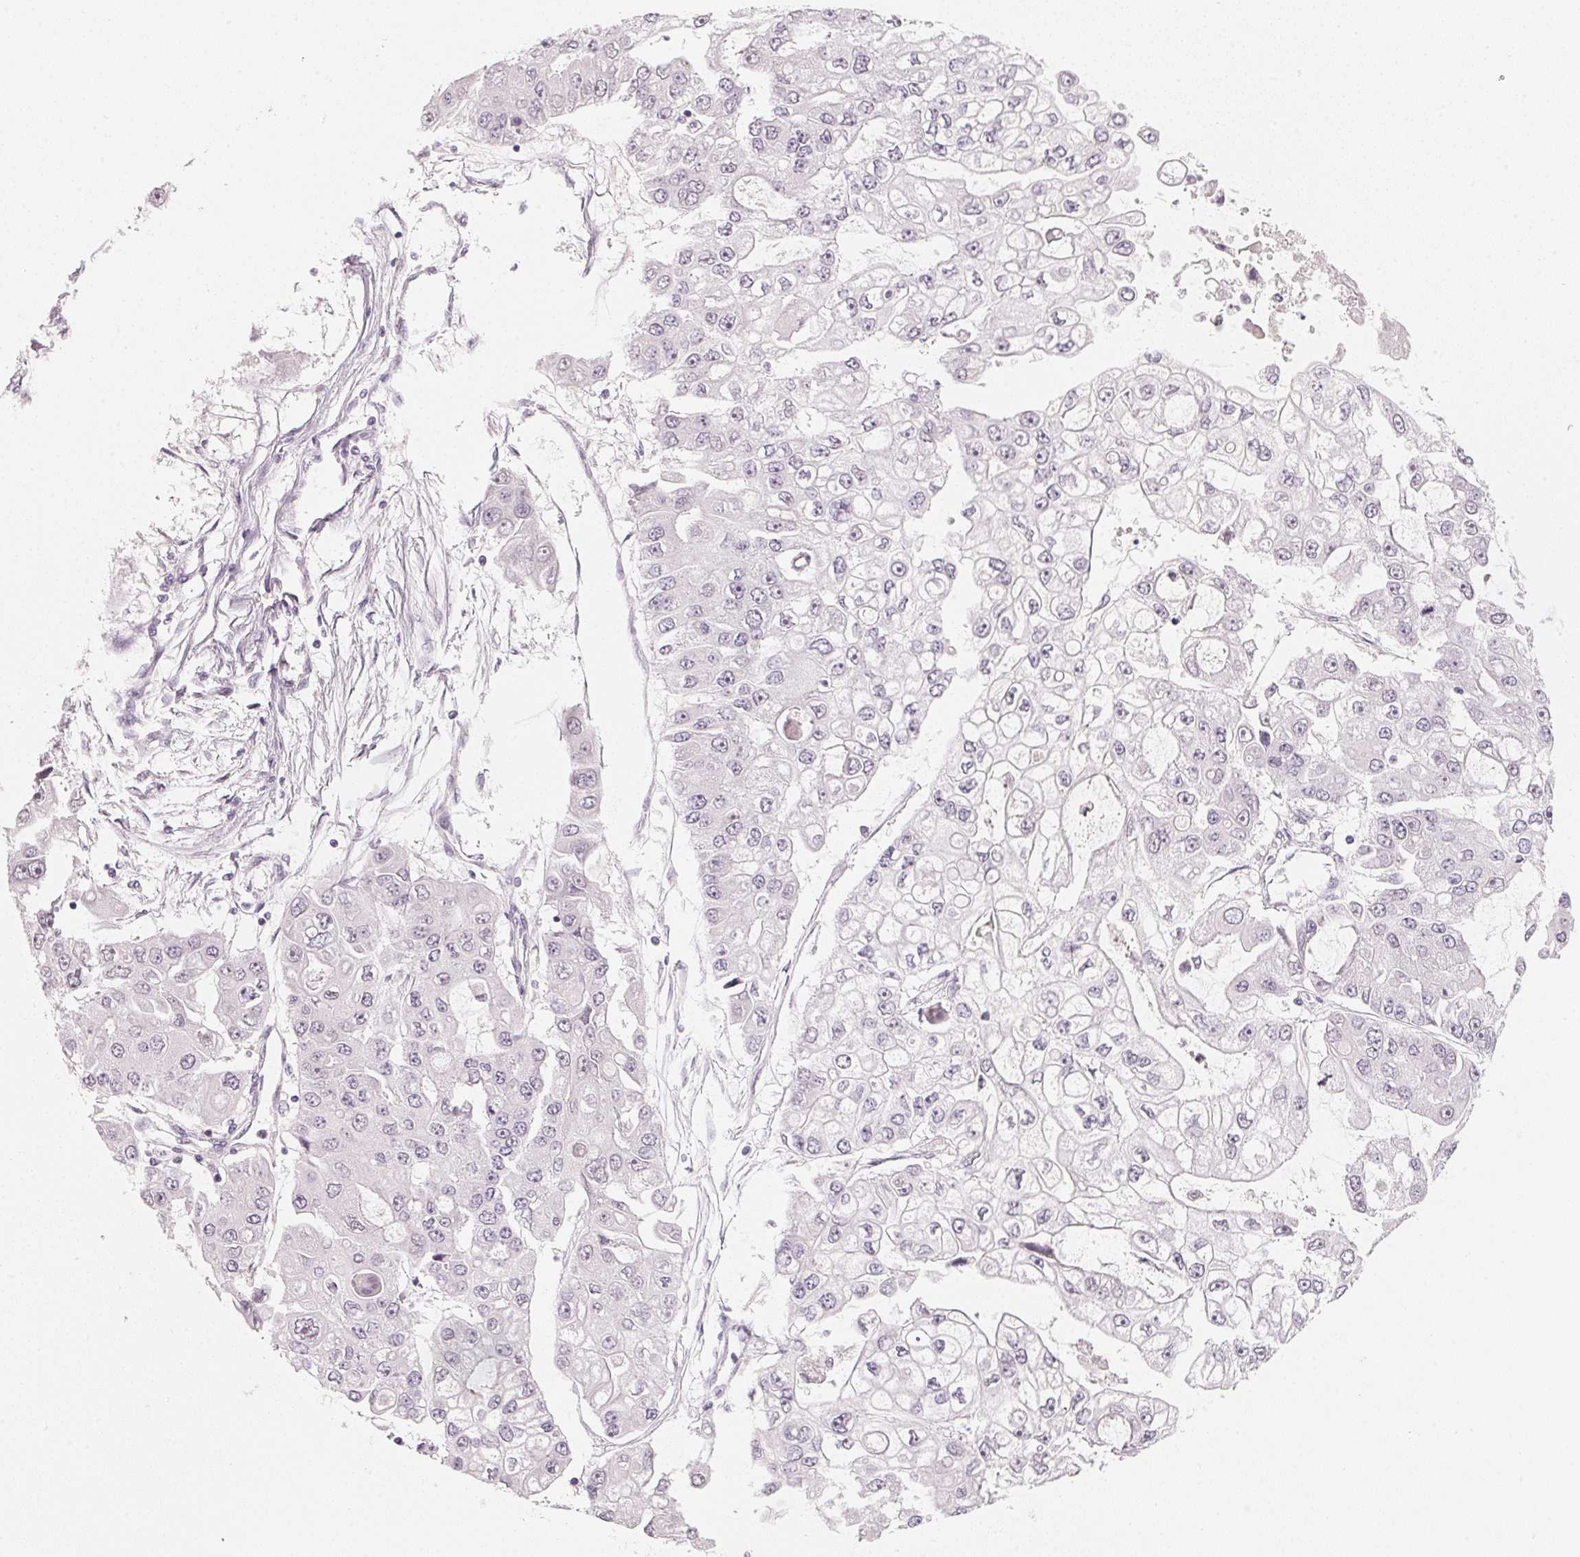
{"staining": {"intensity": "negative", "quantity": "none", "location": "none"}, "tissue": "ovarian cancer", "cell_type": "Tumor cells", "image_type": "cancer", "snomed": [{"axis": "morphology", "description": "Cystadenocarcinoma, serous, NOS"}, {"axis": "topography", "description": "Ovary"}], "caption": "Ovarian cancer was stained to show a protein in brown. There is no significant expression in tumor cells. Brightfield microscopy of immunohistochemistry (IHC) stained with DAB (brown) and hematoxylin (blue), captured at high magnification.", "gene": "ANKRD31", "patient": {"sex": "female", "age": 56}}